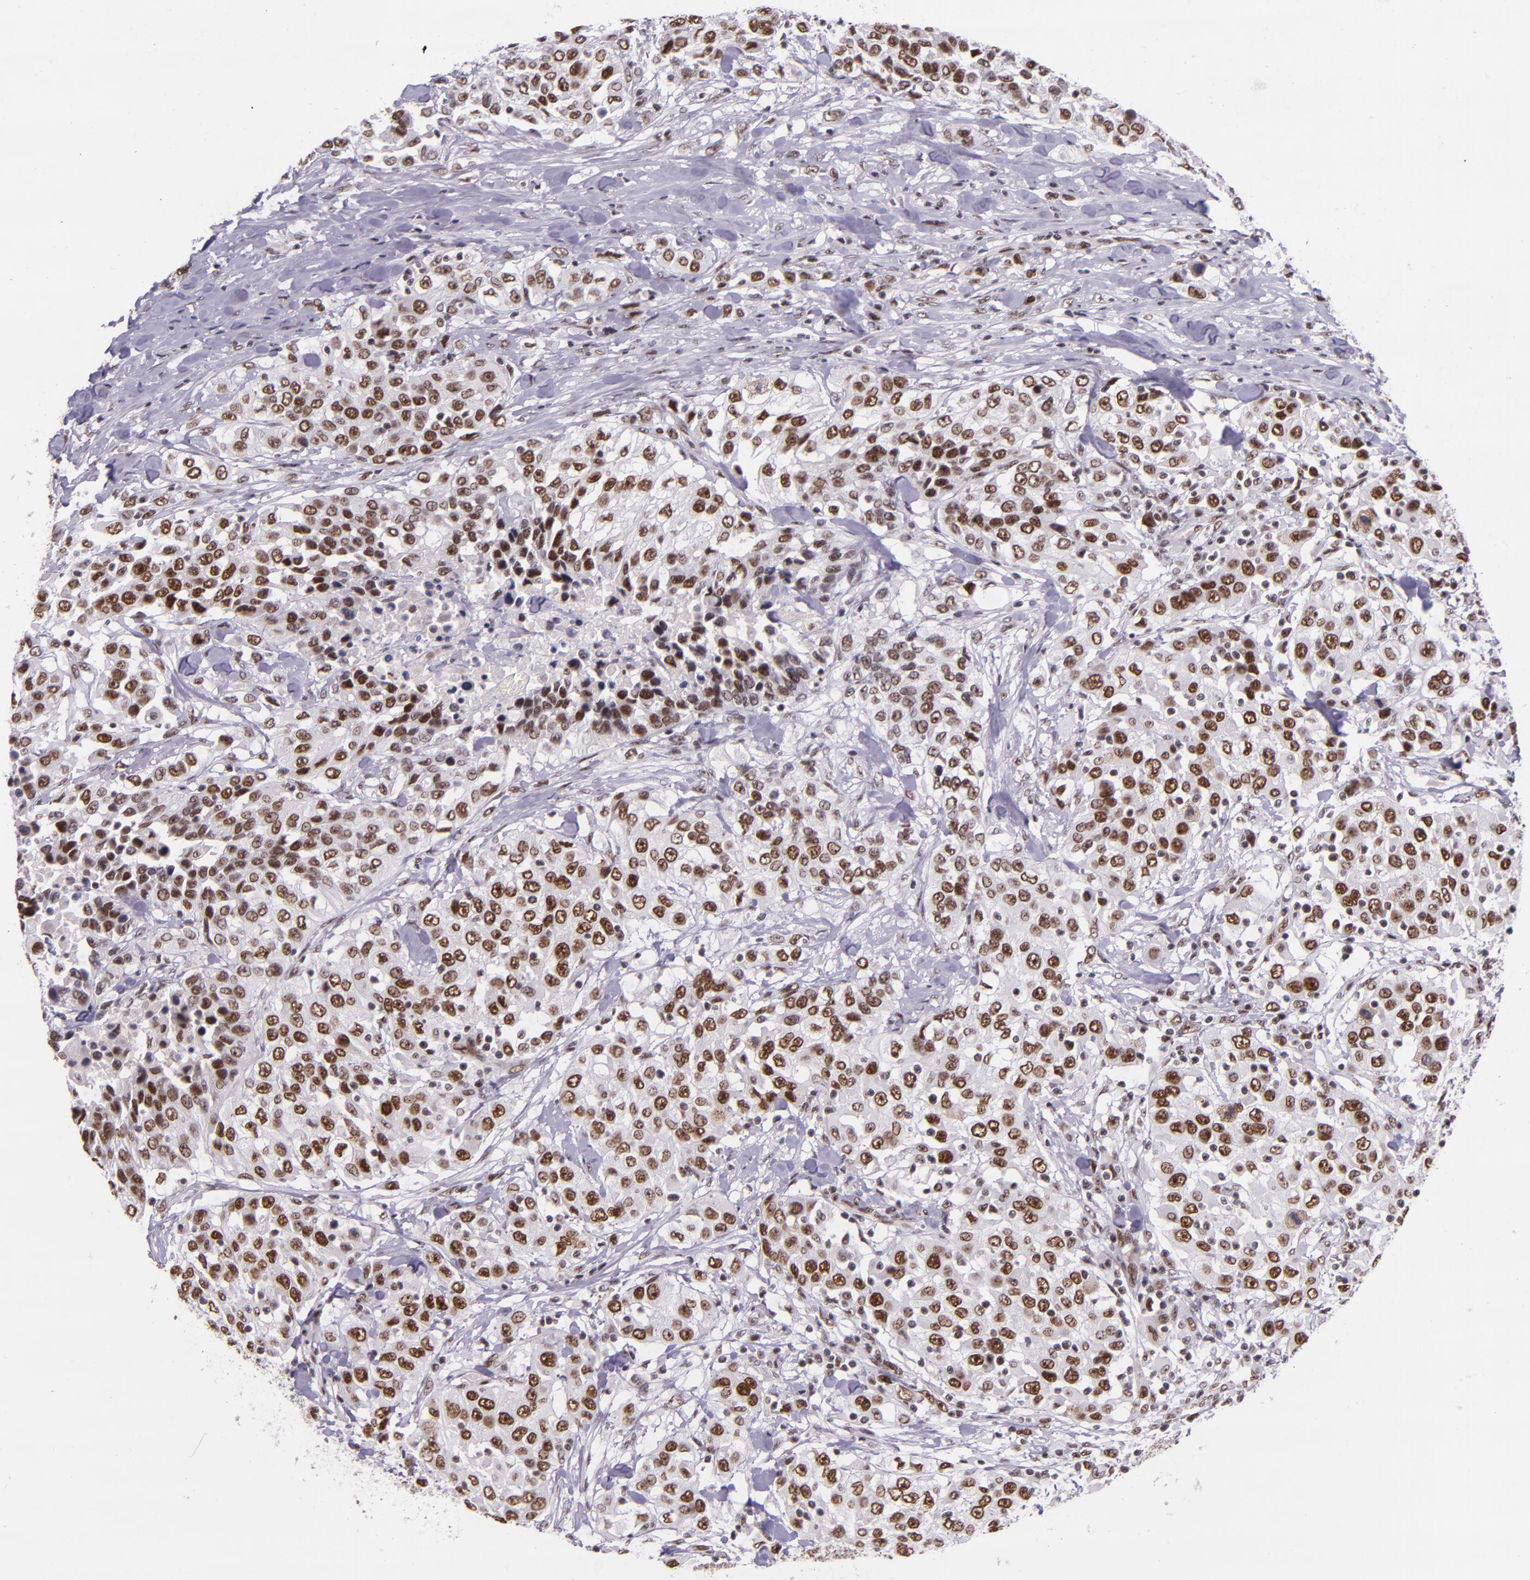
{"staining": {"intensity": "strong", "quantity": ">75%", "location": "nuclear"}, "tissue": "urothelial cancer", "cell_type": "Tumor cells", "image_type": "cancer", "snomed": [{"axis": "morphology", "description": "Urothelial carcinoma, High grade"}, {"axis": "topography", "description": "Urinary bladder"}], "caption": "Protein analysis of urothelial cancer tissue reveals strong nuclear expression in about >75% of tumor cells.", "gene": "GPKOW", "patient": {"sex": "female", "age": 80}}